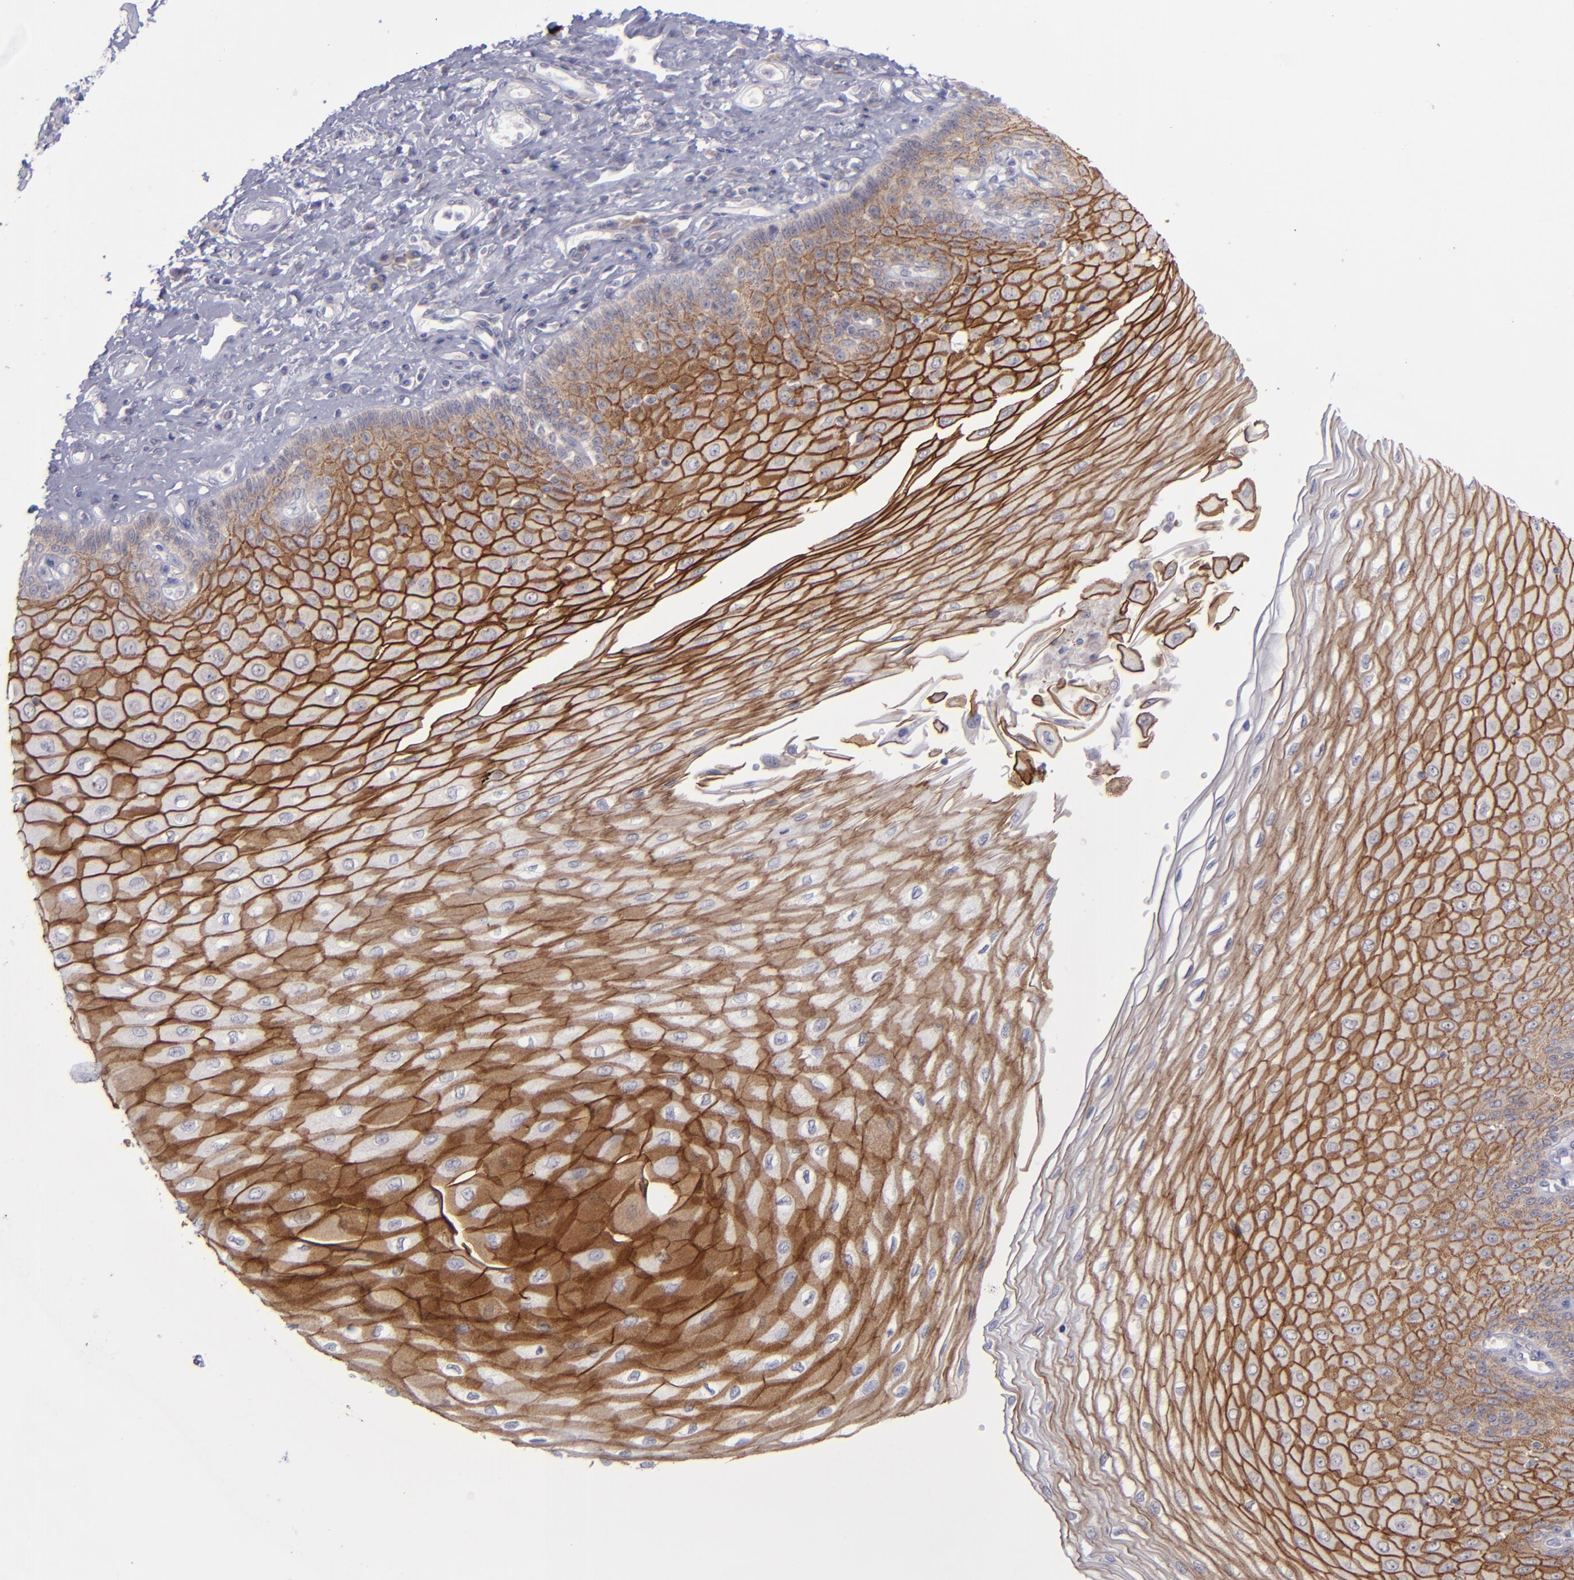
{"staining": {"intensity": "strong", "quantity": ">75%", "location": "cytoplasmic/membranous"}, "tissue": "esophagus", "cell_type": "Squamous epithelial cells", "image_type": "normal", "snomed": [{"axis": "morphology", "description": "Normal tissue, NOS"}, {"axis": "topography", "description": "Esophagus"}], "caption": "Immunohistochemical staining of benign human esophagus displays >75% levels of strong cytoplasmic/membranous protein staining in about >75% of squamous epithelial cells. (Brightfield microscopy of DAB IHC at high magnification).", "gene": "EVPL", "patient": {"sex": "male", "age": 70}}